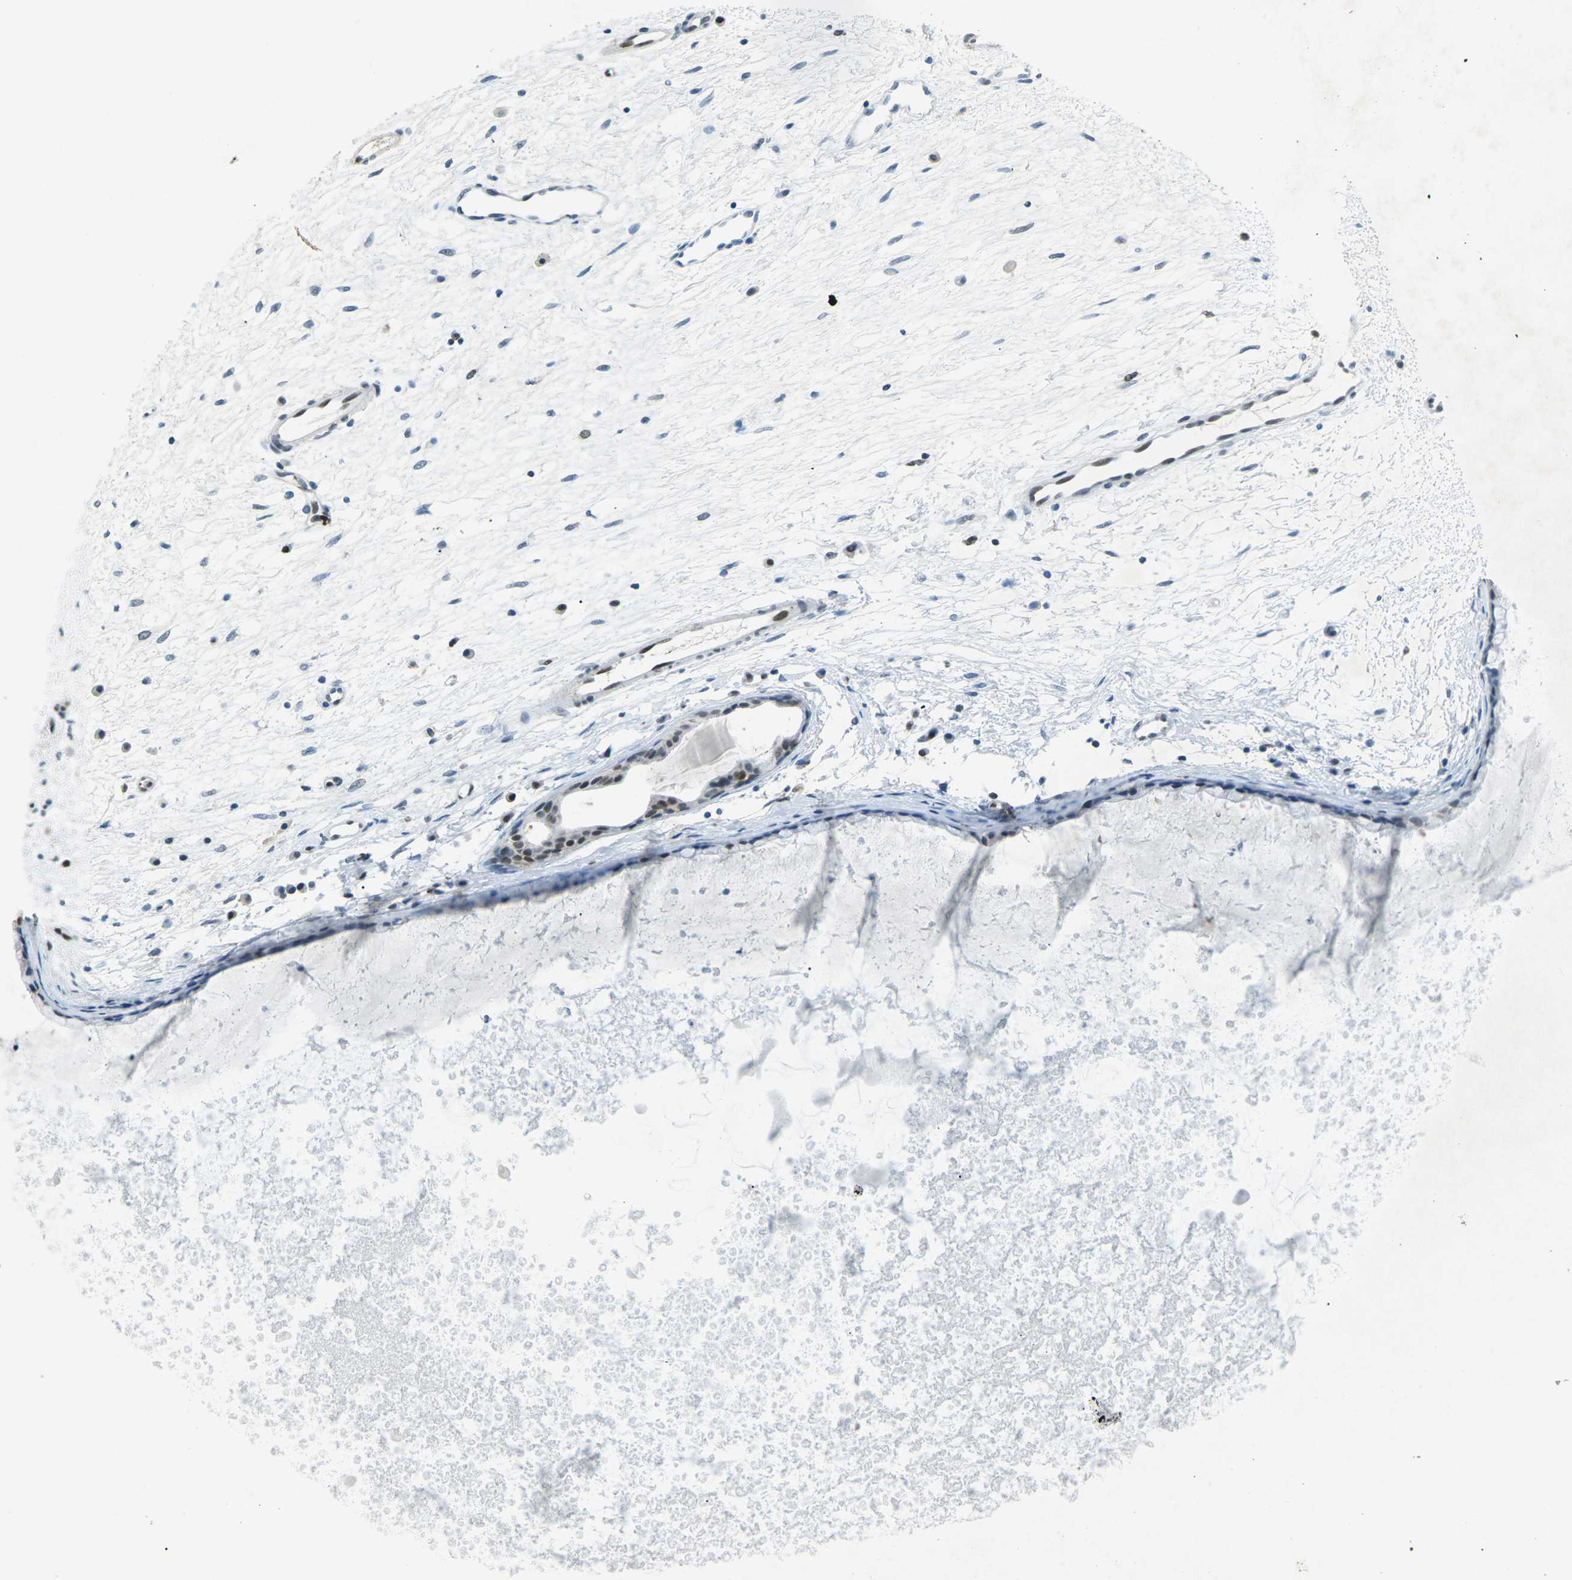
{"staining": {"intensity": "moderate", "quantity": ">75%", "location": "nuclear"}, "tissue": "nasopharynx", "cell_type": "Respiratory epithelial cells", "image_type": "normal", "snomed": [{"axis": "morphology", "description": "Normal tissue, NOS"}, {"axis": "topography", "description": "Nasopharynx"}], "caption": "Immunohistochemistry histopathology image of normal nasopharynx: nasopharynx stained using IHC reveals medium levels of moderate protein expression localized specifically in the nuclear of respiratory epithelial cells, appearing as a nuclear brown color.", "gene": "RB1", "patient": {"sex": "male", "age": 21}}